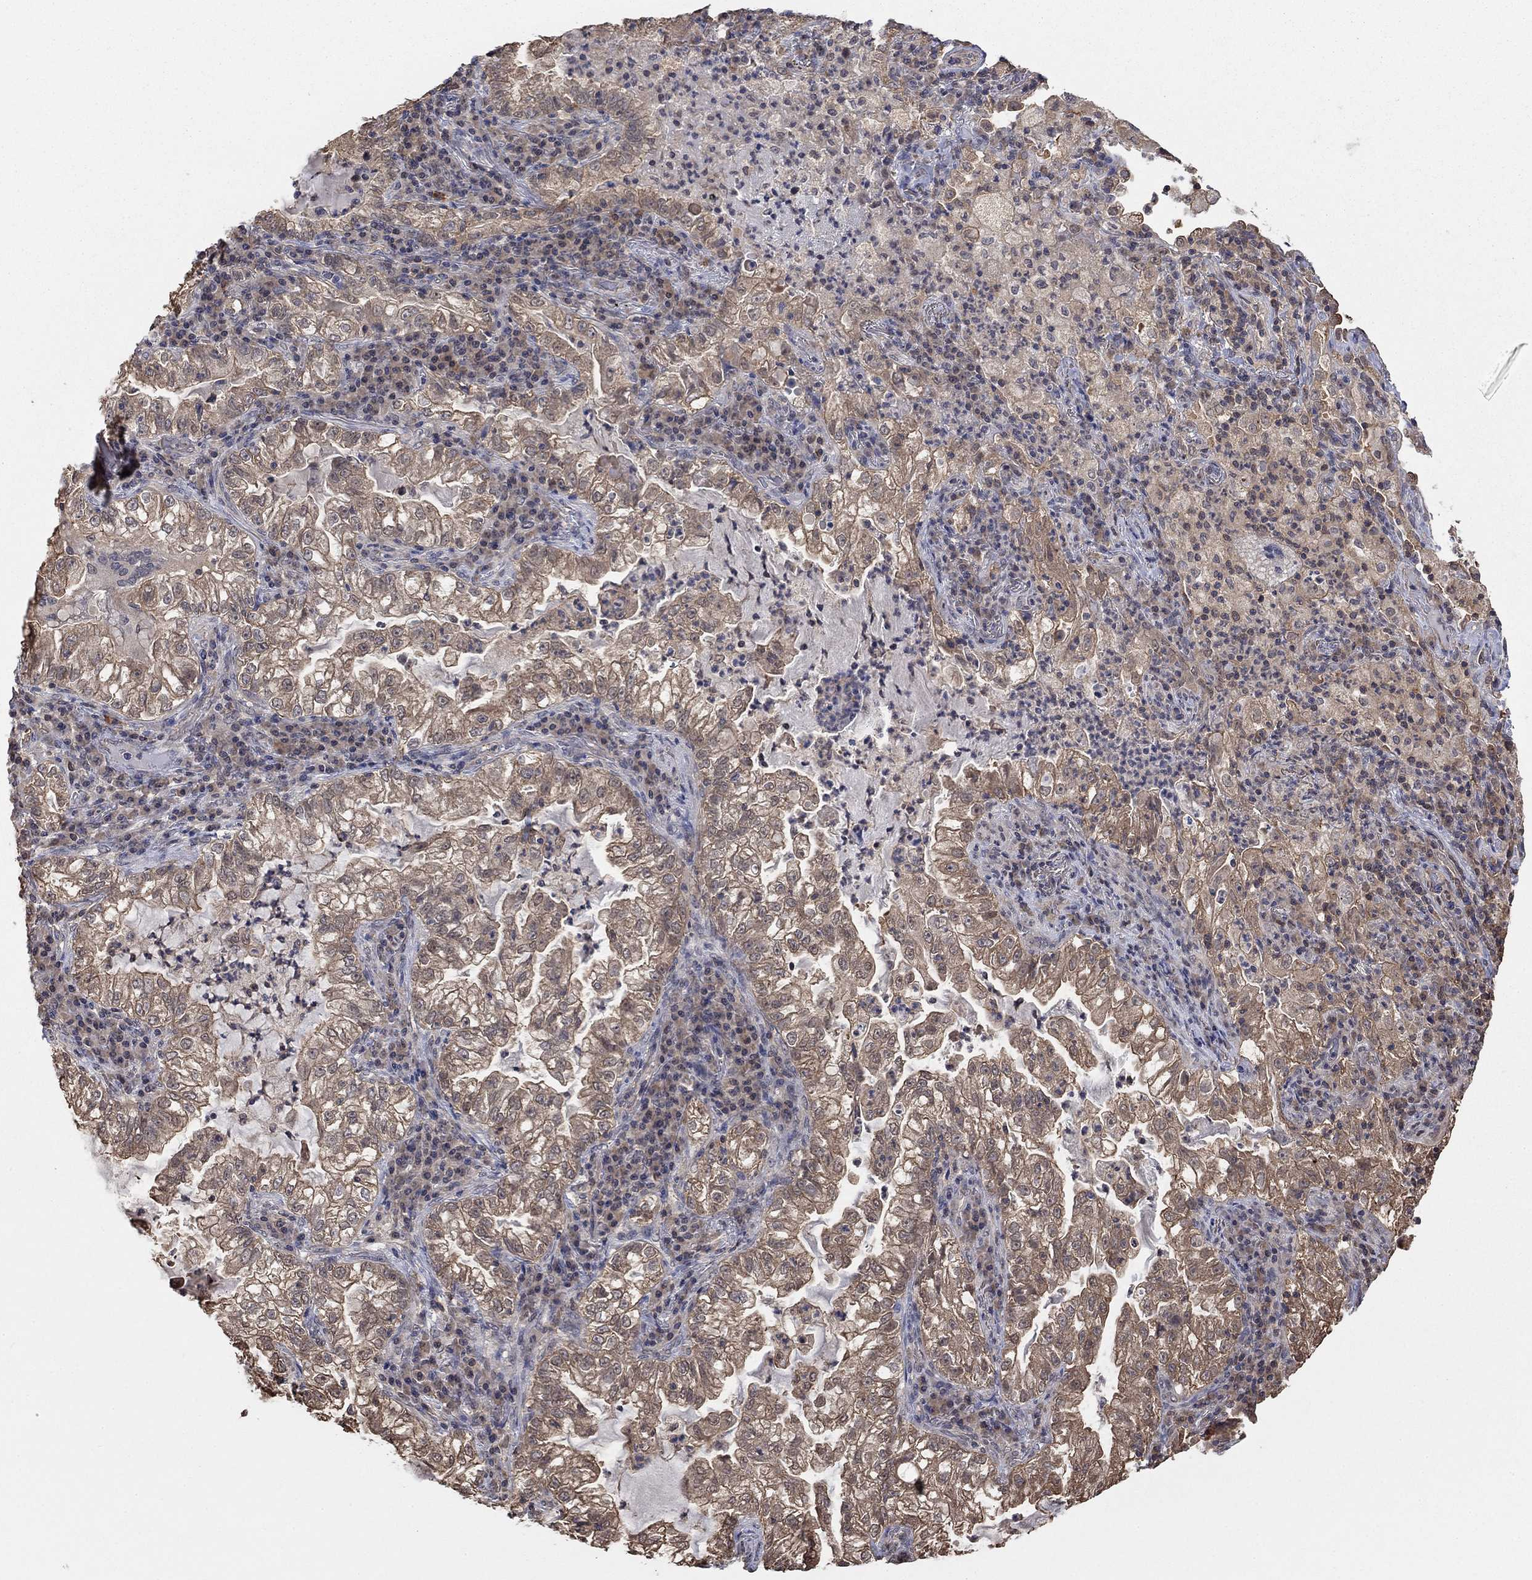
{"staining": {"intensity": "weak", "quantity": ">75%", "location": "cytoplasmic/membranous"}, "tissue": "lung cancer", "cell_type": "Tumor cells", "image_type": "cancer", "snomed": [{"axis": "morphology", "description": "Adenocarcinoma, NOS"}, {"axis": "topography", "description": "Lung"}], "caption": "Protein staining of lung cancer tissue displays weak cytoplasmic/membranous staining in about >75% of tumor cells. Using DAB (3,3'-diaminobenzidine) (brown) and hematoxylin (blue) stains, captured at high magnification using brightfield microscopy.", "gene": "RNF114", "patient": {"sex": "female", "age": 73}}